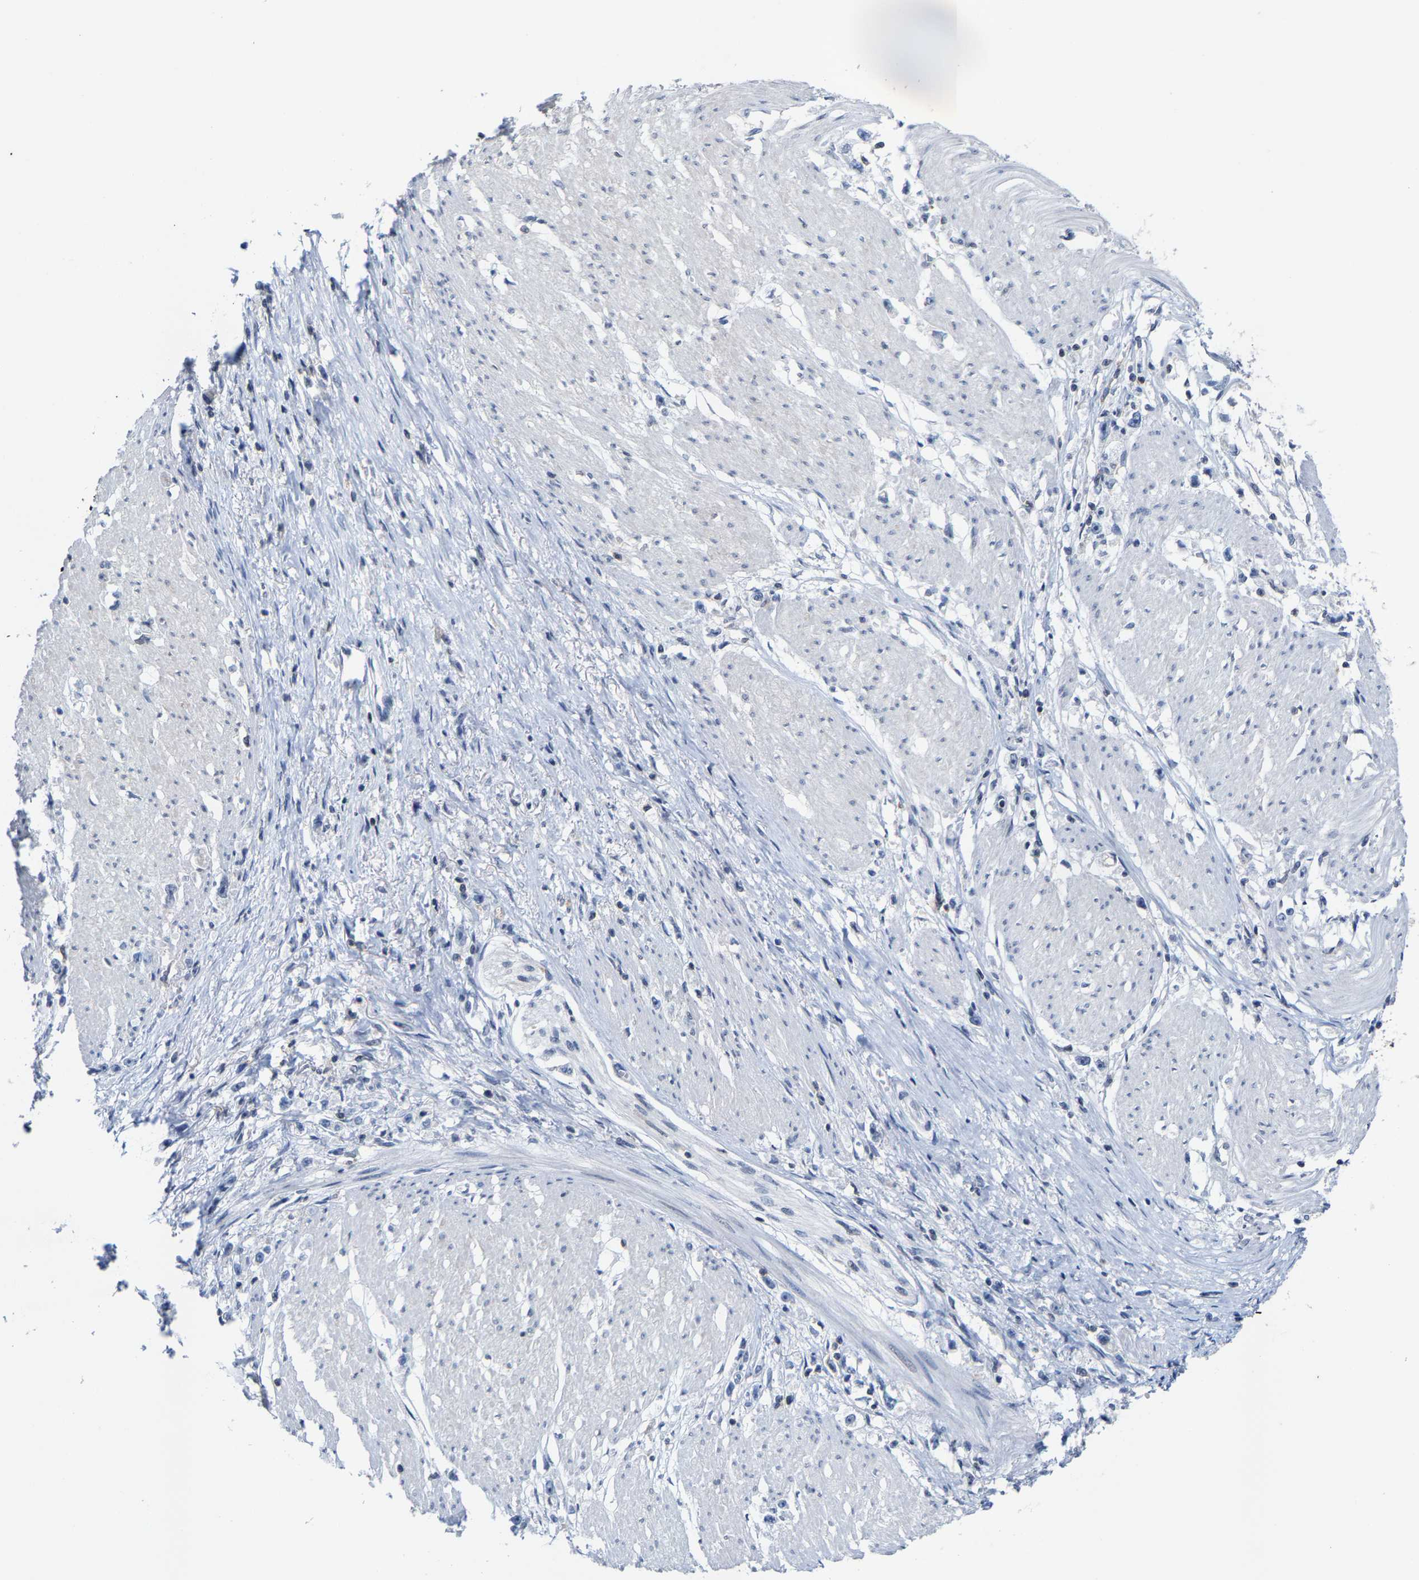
{"staining": {"intensity": "negative", "quantity": "none", "location": "none"}, "tissue": "stomach cancer", "cell_type": "Tumor cells", "image_type": "cancer", "snomed": [{"axis": "morphology", "description": "Adenocarcinoma, NOS"}, {"axis": "topography", "description": "Stomach"}], "caption": "A high-resolution histopathology image shows immunohistochemistry staining of stomach cancer, which reveals no significant expression in tumor cells. (Immunohistochemistry (ihc), brightfield microscopy, high magnification).", "gene": "FGD3", "patient": {"sex": "female", "age": 59}}